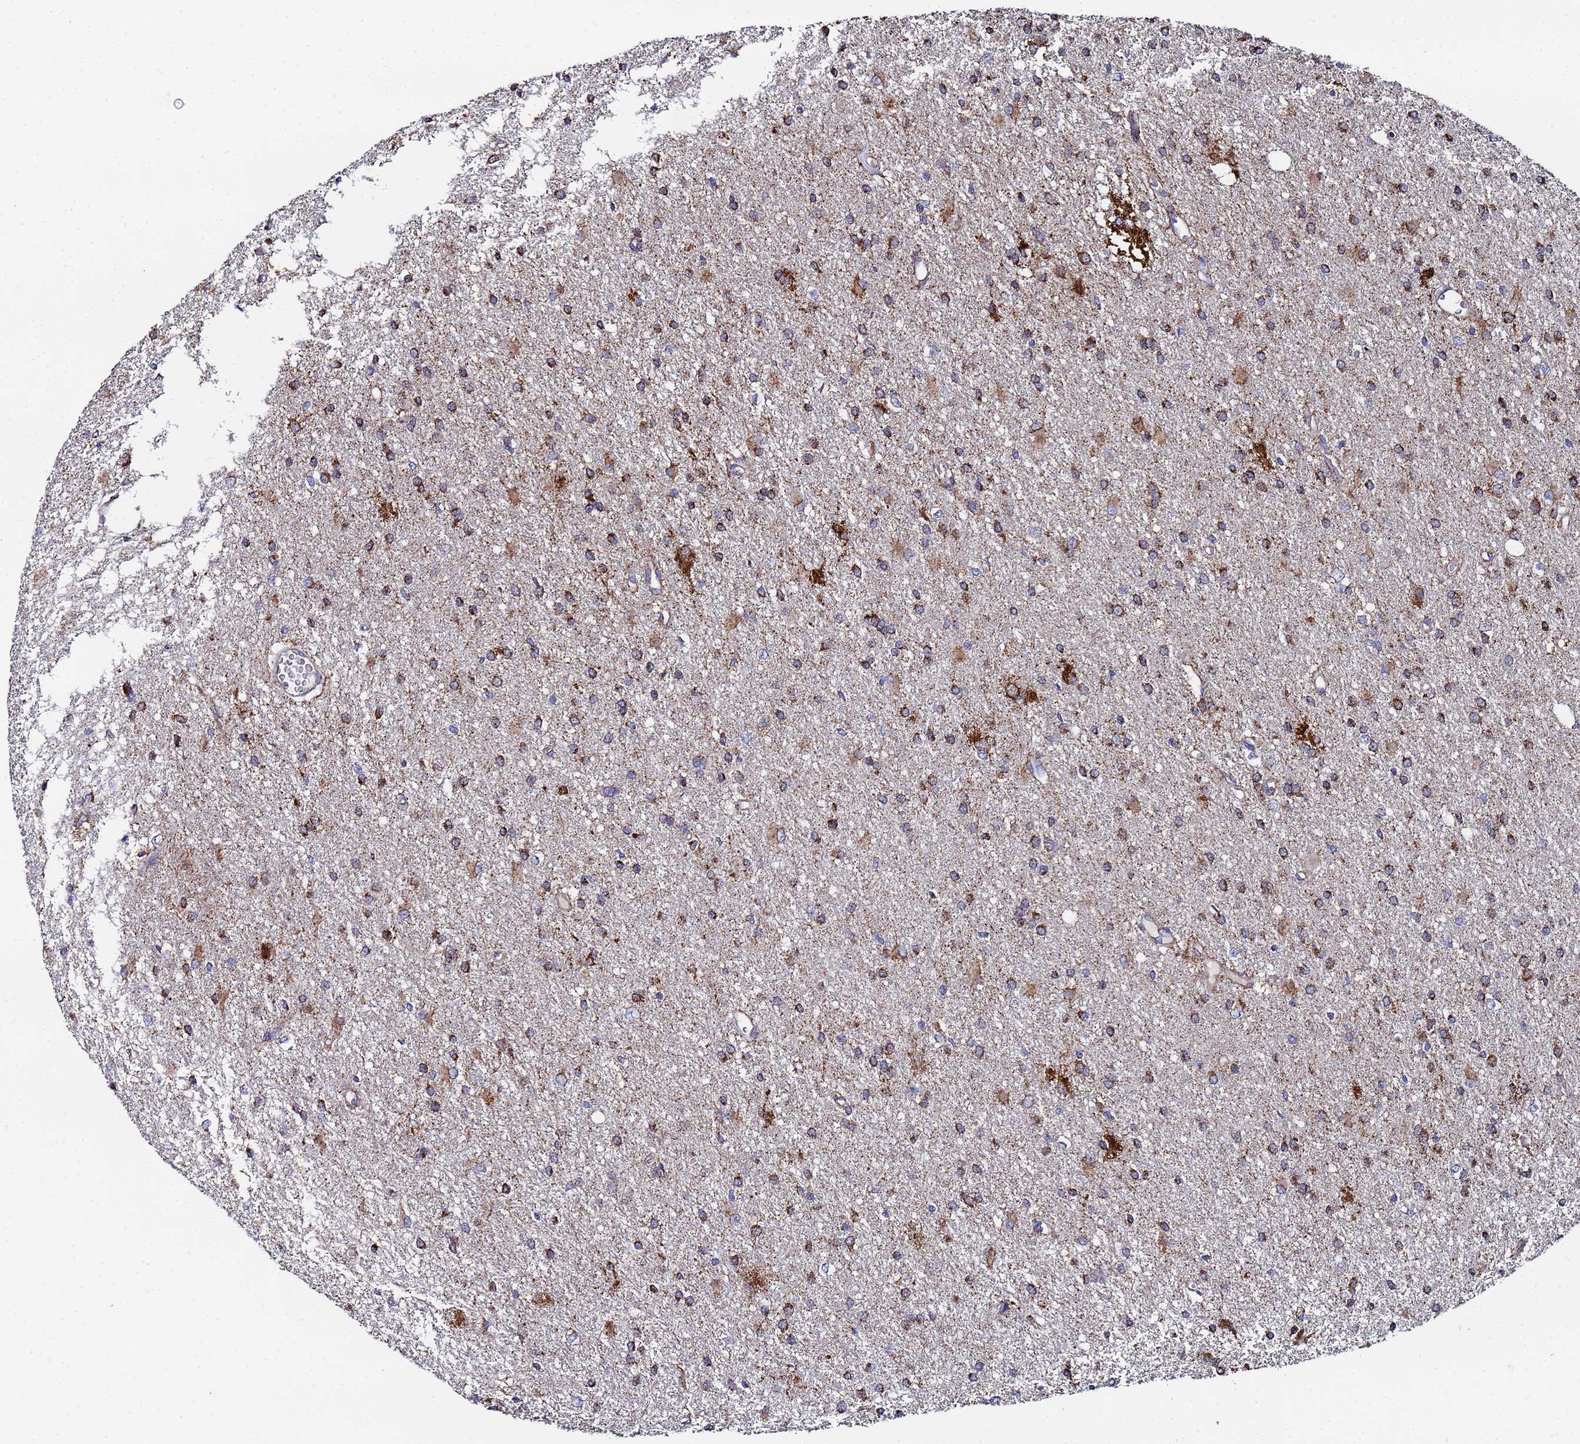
{"staining": {"intensity": "moderate", "quantity": ">75%", "location": "cytoplasmic/membranous"}, "tissue": "glioma", "cell_type": "Tumor cells", "image_type": "cancer", "snomed": [{"axis": "morphology", "description": "Glioma, malignant, High grade"}, {"axis": "topography", "description": "Brain"}], "caption": "A micrograph of human glioma stained for a protein reveals moderate cytoplasmic/membranous brown staining in tumor cells. The staining was performed using DAB to visualize the protein expression in brown, while the nuclei were stained in blue with hematoxylin (Magnification: 20x).", "gene": "FAHD2A", "patient": {"sex": "female", "age": 50}}